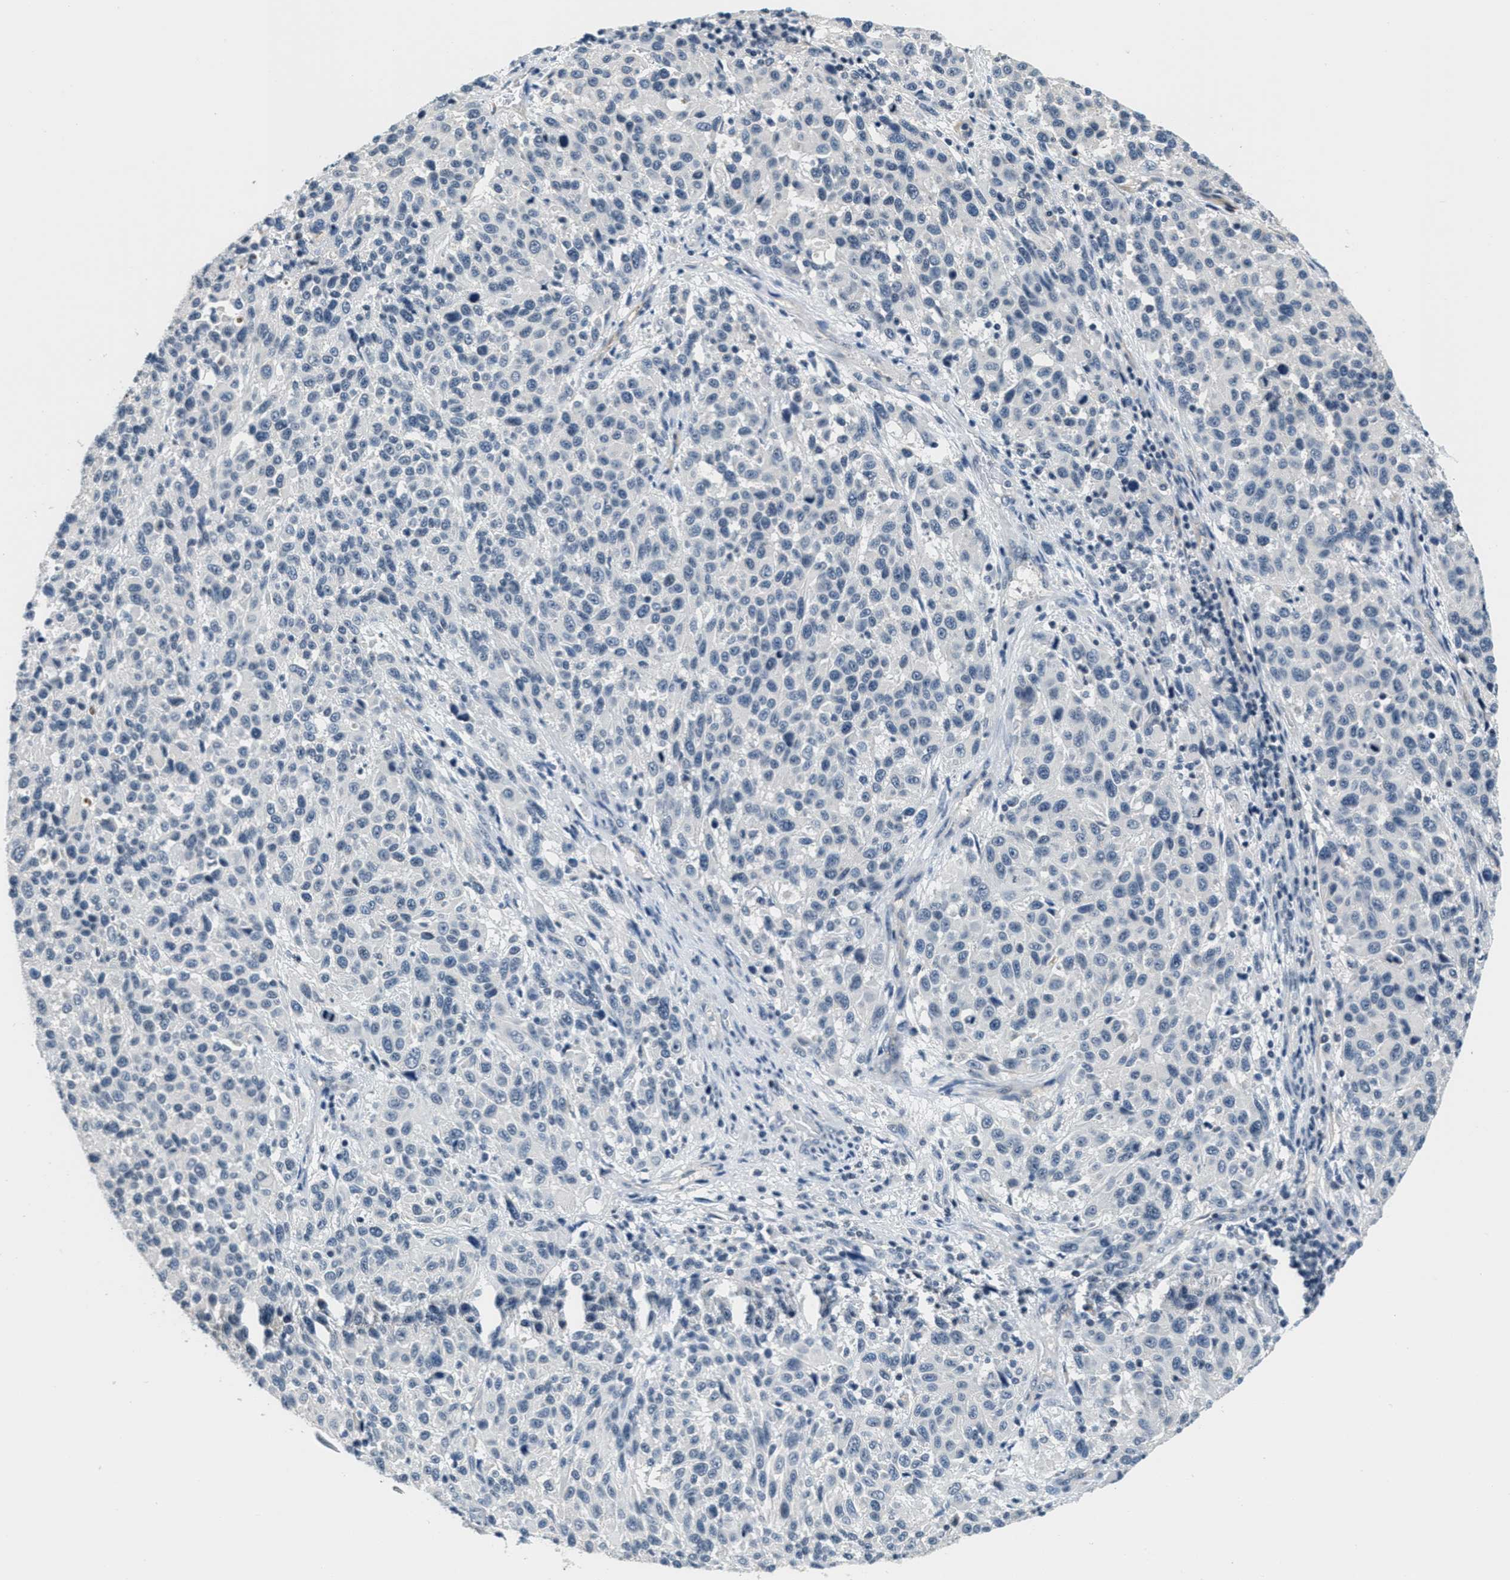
{"staining": {"intensity": "negative", "quantity": "none", "location": "none"}, "tissue": "melanoma", "cell_type": "Tumor cells", "image_type": "cancer", "snomed": [{"axis": "morphology", "description": "Malignant melanoma, Metastatic site"}, {"axis": "topography", "description": "Lymph node"}], "caption": "There is no significant expression in tumor cells of malignant melanoma (metastatic site).", "gene": "CA4", "patient": {"sex": "male", "age": 61}}